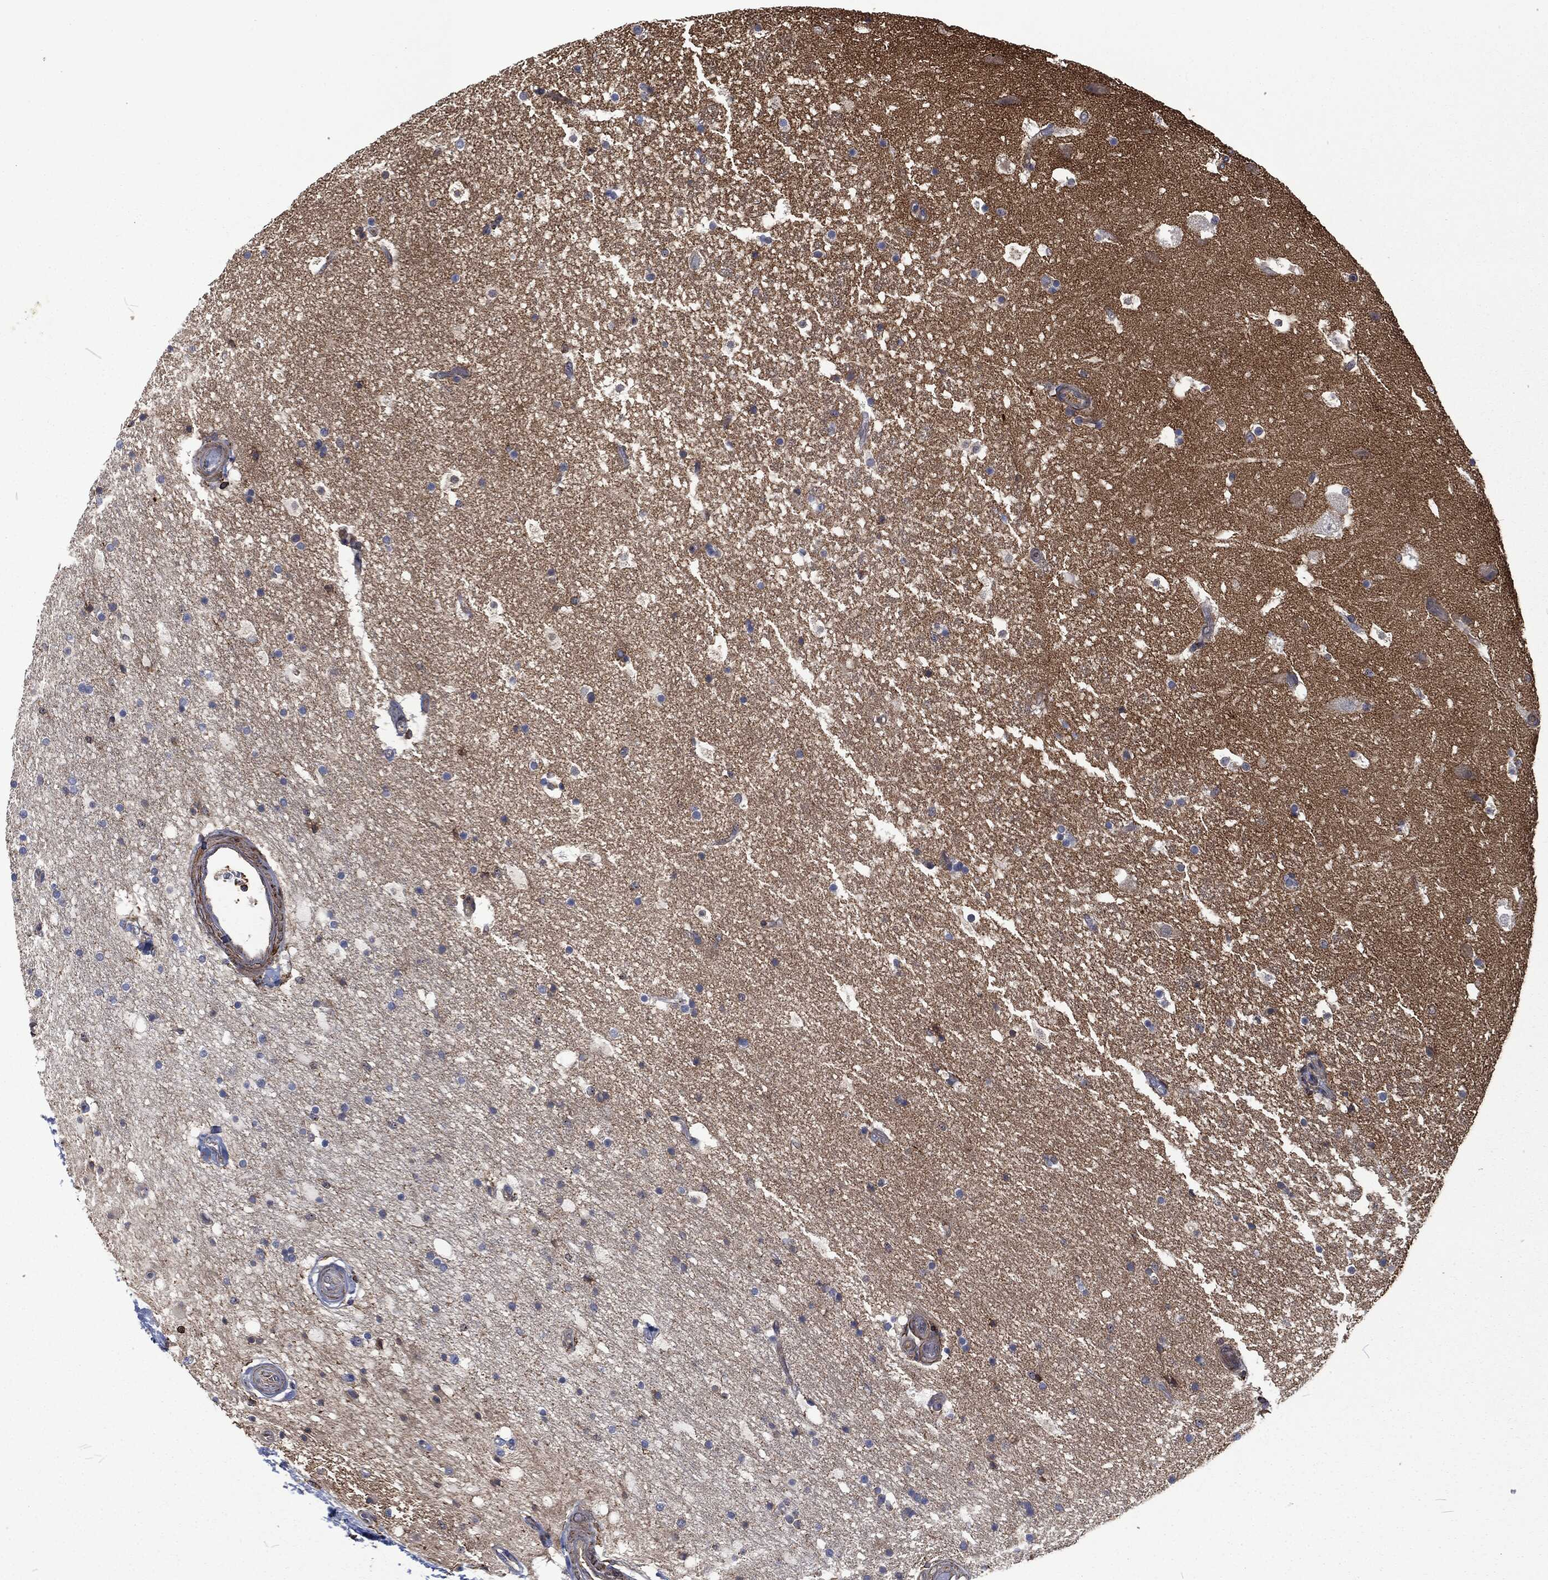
{"staining": {"intensity": "negative", "quantity": "none", "location": "none"}, "tissue": "hippocampus", "cell_type": "Glial cells", "image_type": "normal", "snomed": [{"axis": "morphology", "description": "Normal tissue, NOS"}, {"axis": "topography", "description": "Hippocampus"}], "caption": "The micrograph shows no significant positivity in glial cells of hippocampus. Nuclei are stained in blue.", "gene": "LGALS9", "patient": {"sex": "male", "age": 51}}